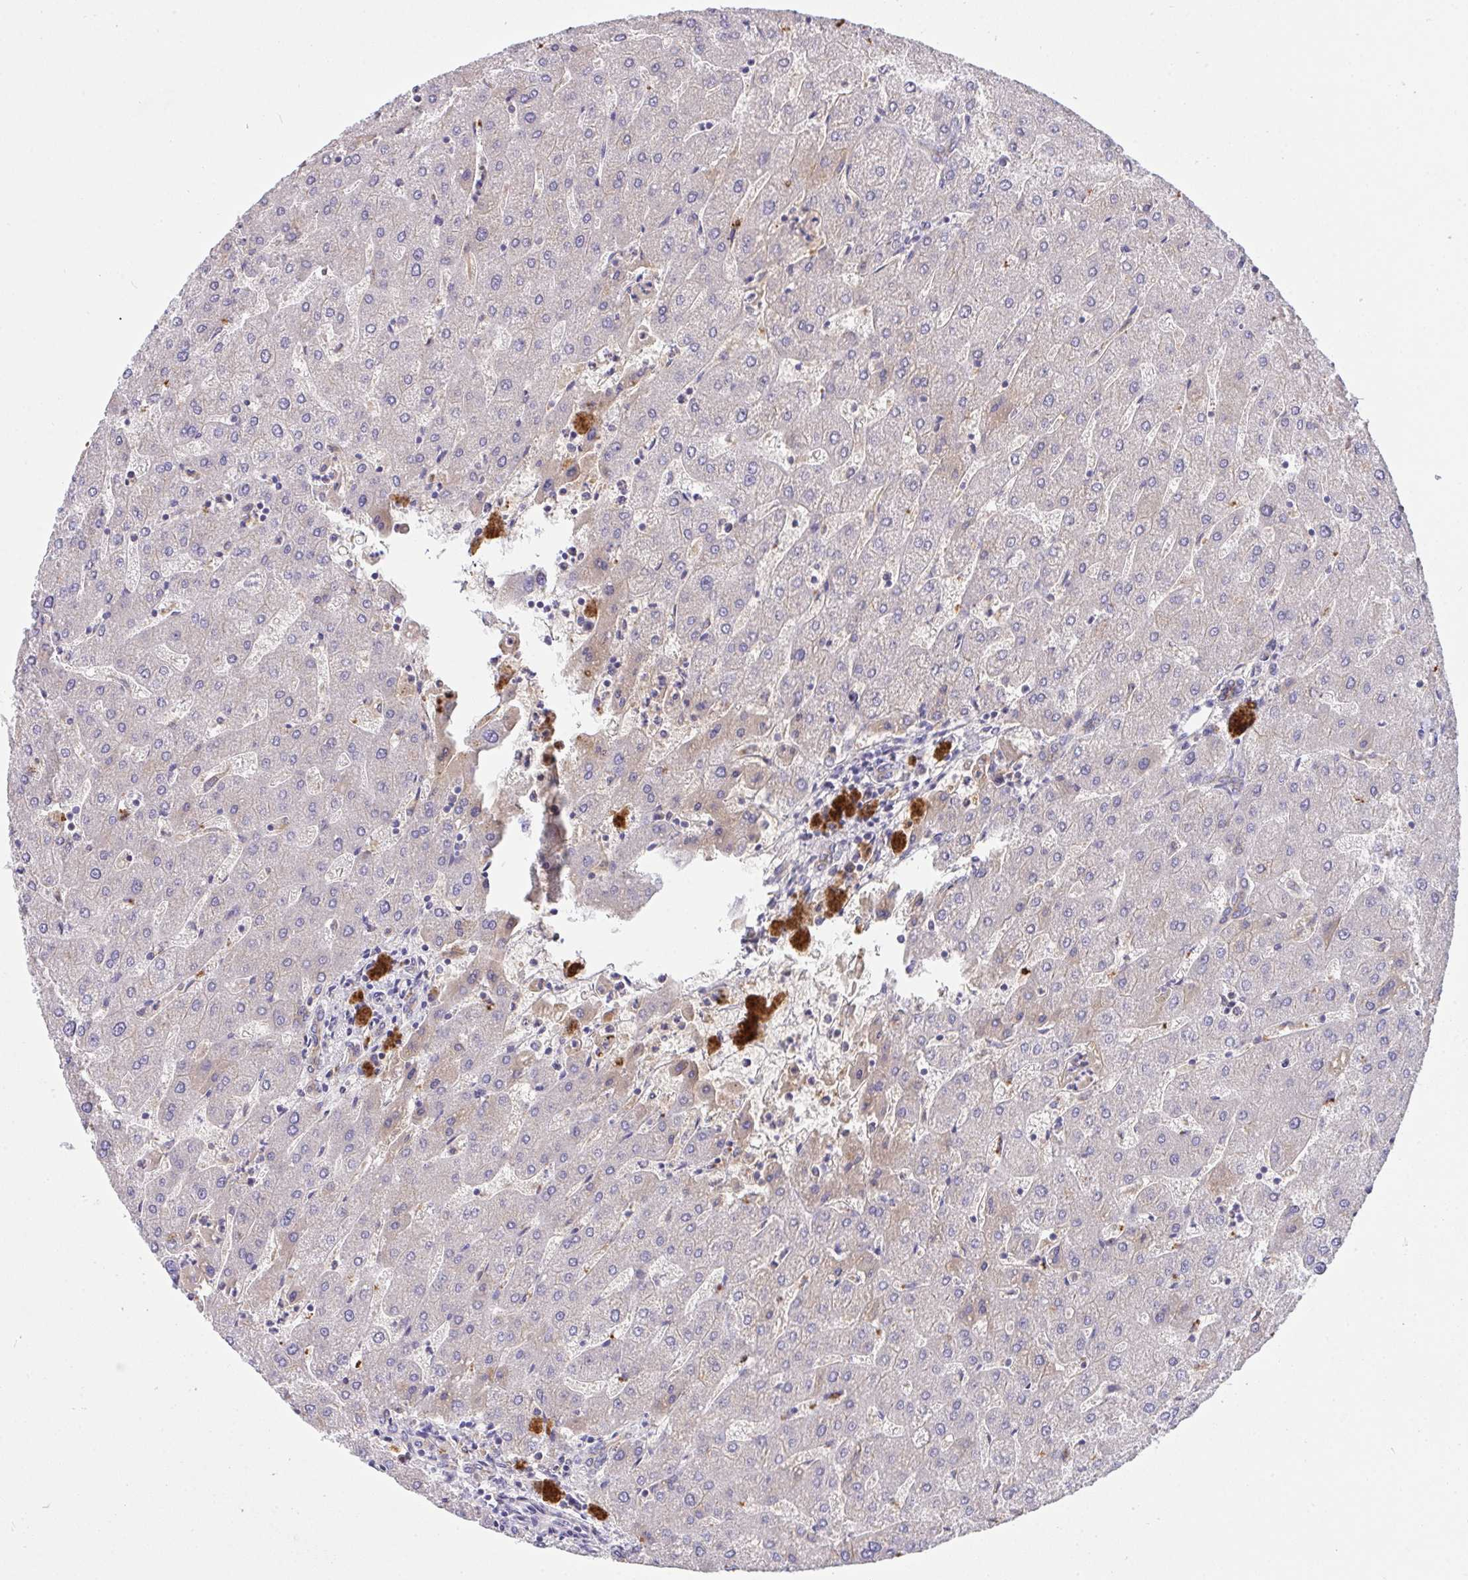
{"staining": {"intensity": "weak", "quantity": "25%-75%", "location": "cytoplasmic/membranous"}, "tissue": "liver", "cell_type": "Cholangiocytes", "image_type": "normal", "snomed": [{"axis": "morphology", "description": "Normal tissue, NOS"}, {"axis": "topography", "description": "Liver"}], "caption": "High-power microscopy captured an immunohistochemistry histopathology image of normal liver, revealing weak cytoplasmic/membranous positivity in about 25%-75% of cholangiocytes.", "gene": "ZNF581", "patient": {"sex": "male", "age": 67}}